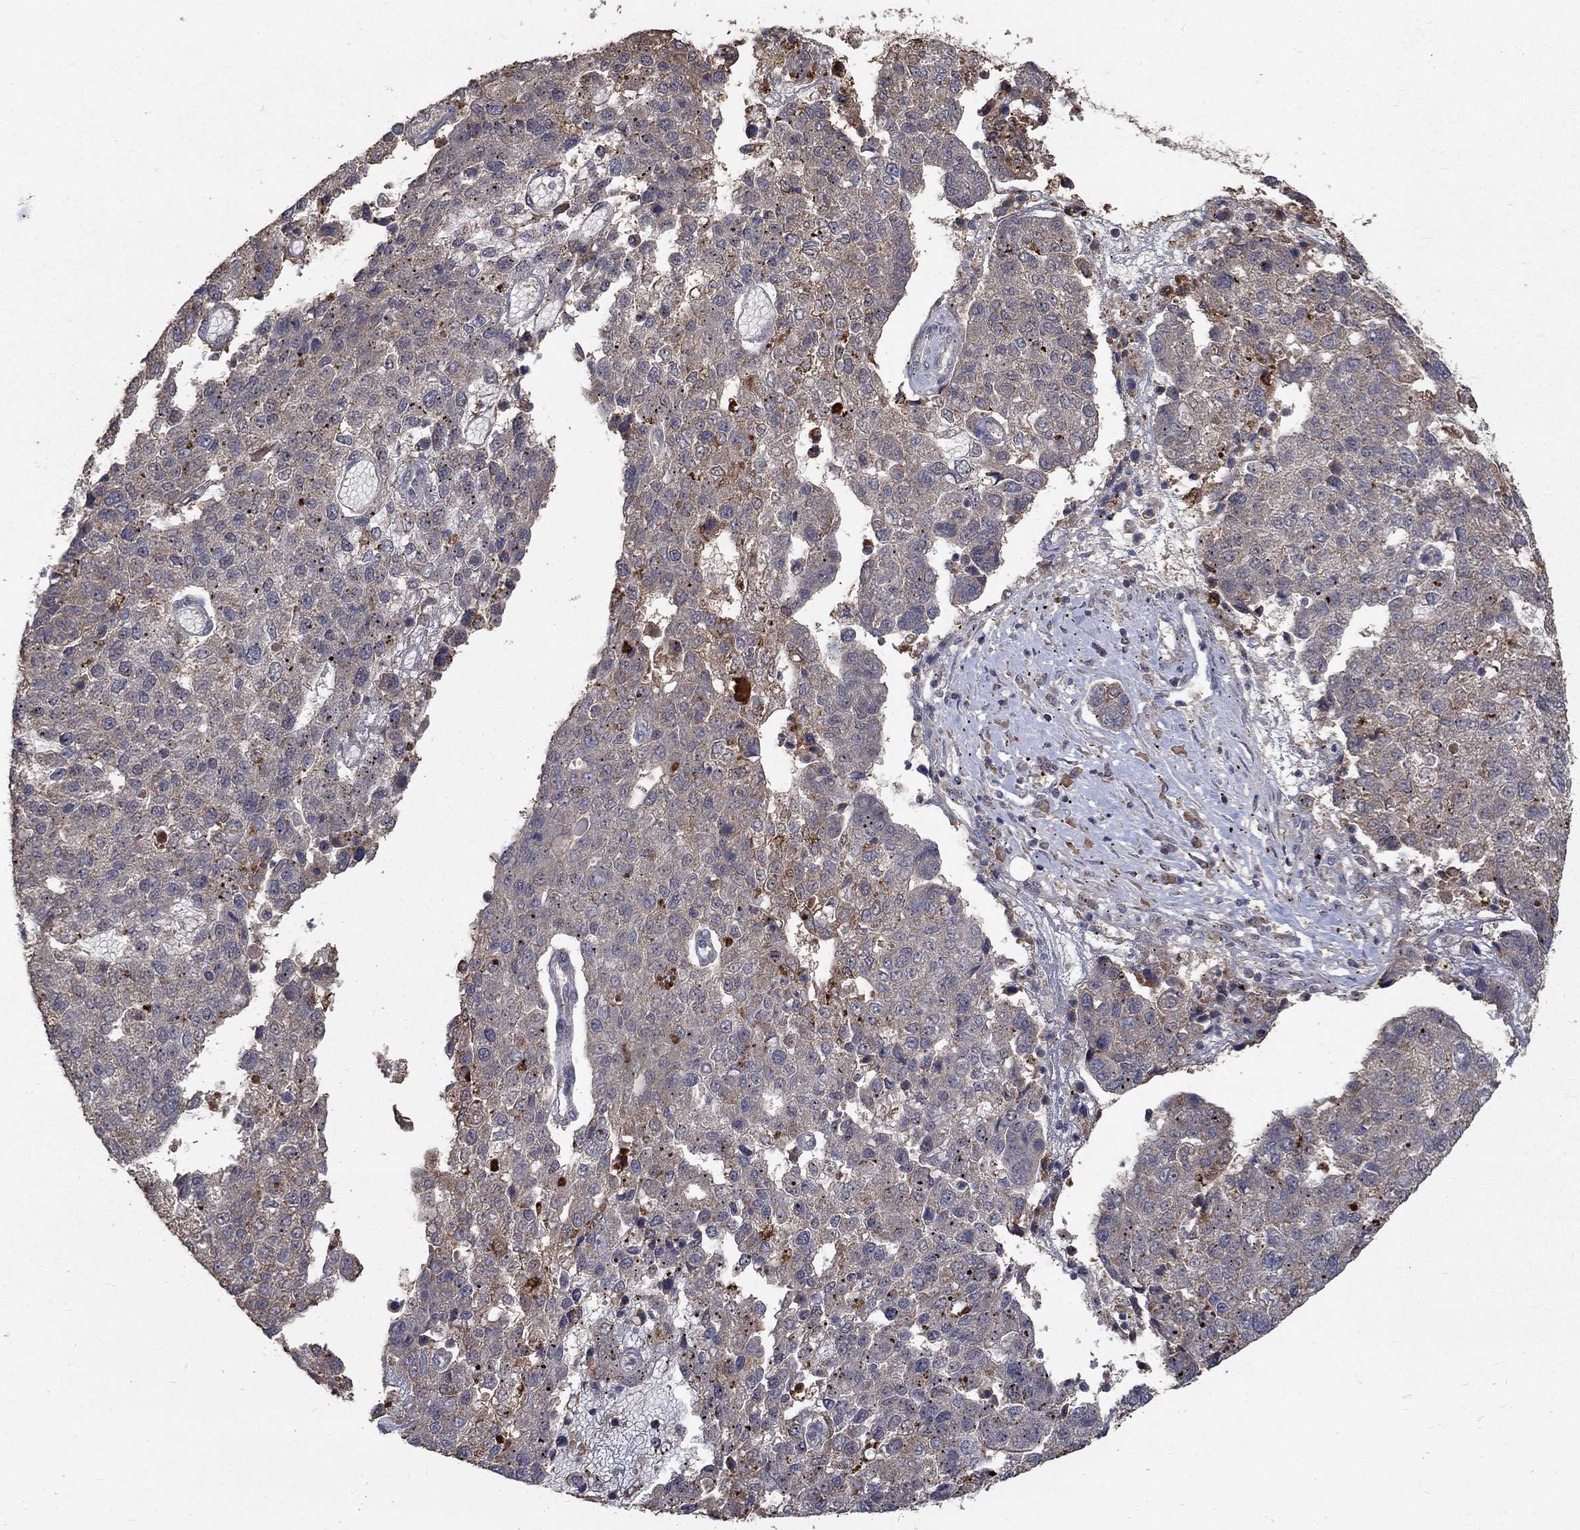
{"staining": {"intensity": "weak", "quantity": "<25%", "location": "cytoplasmic/membranous"}, "tissue": "pancreatic cancer", "cell_type": "Tumor cells", "image_type": "cancer", "snomed": [{"axis": "morphology", "description": "Adenocarcinoma, NOS"}, {"axis": "topography", "description": "Pancreas"}], "caption": "Tumor cells show no significant protein expression in pancreatic adenocarcinoma.", "gene": "C17orf75", "patient": {"sex": "female", "age": 61}}